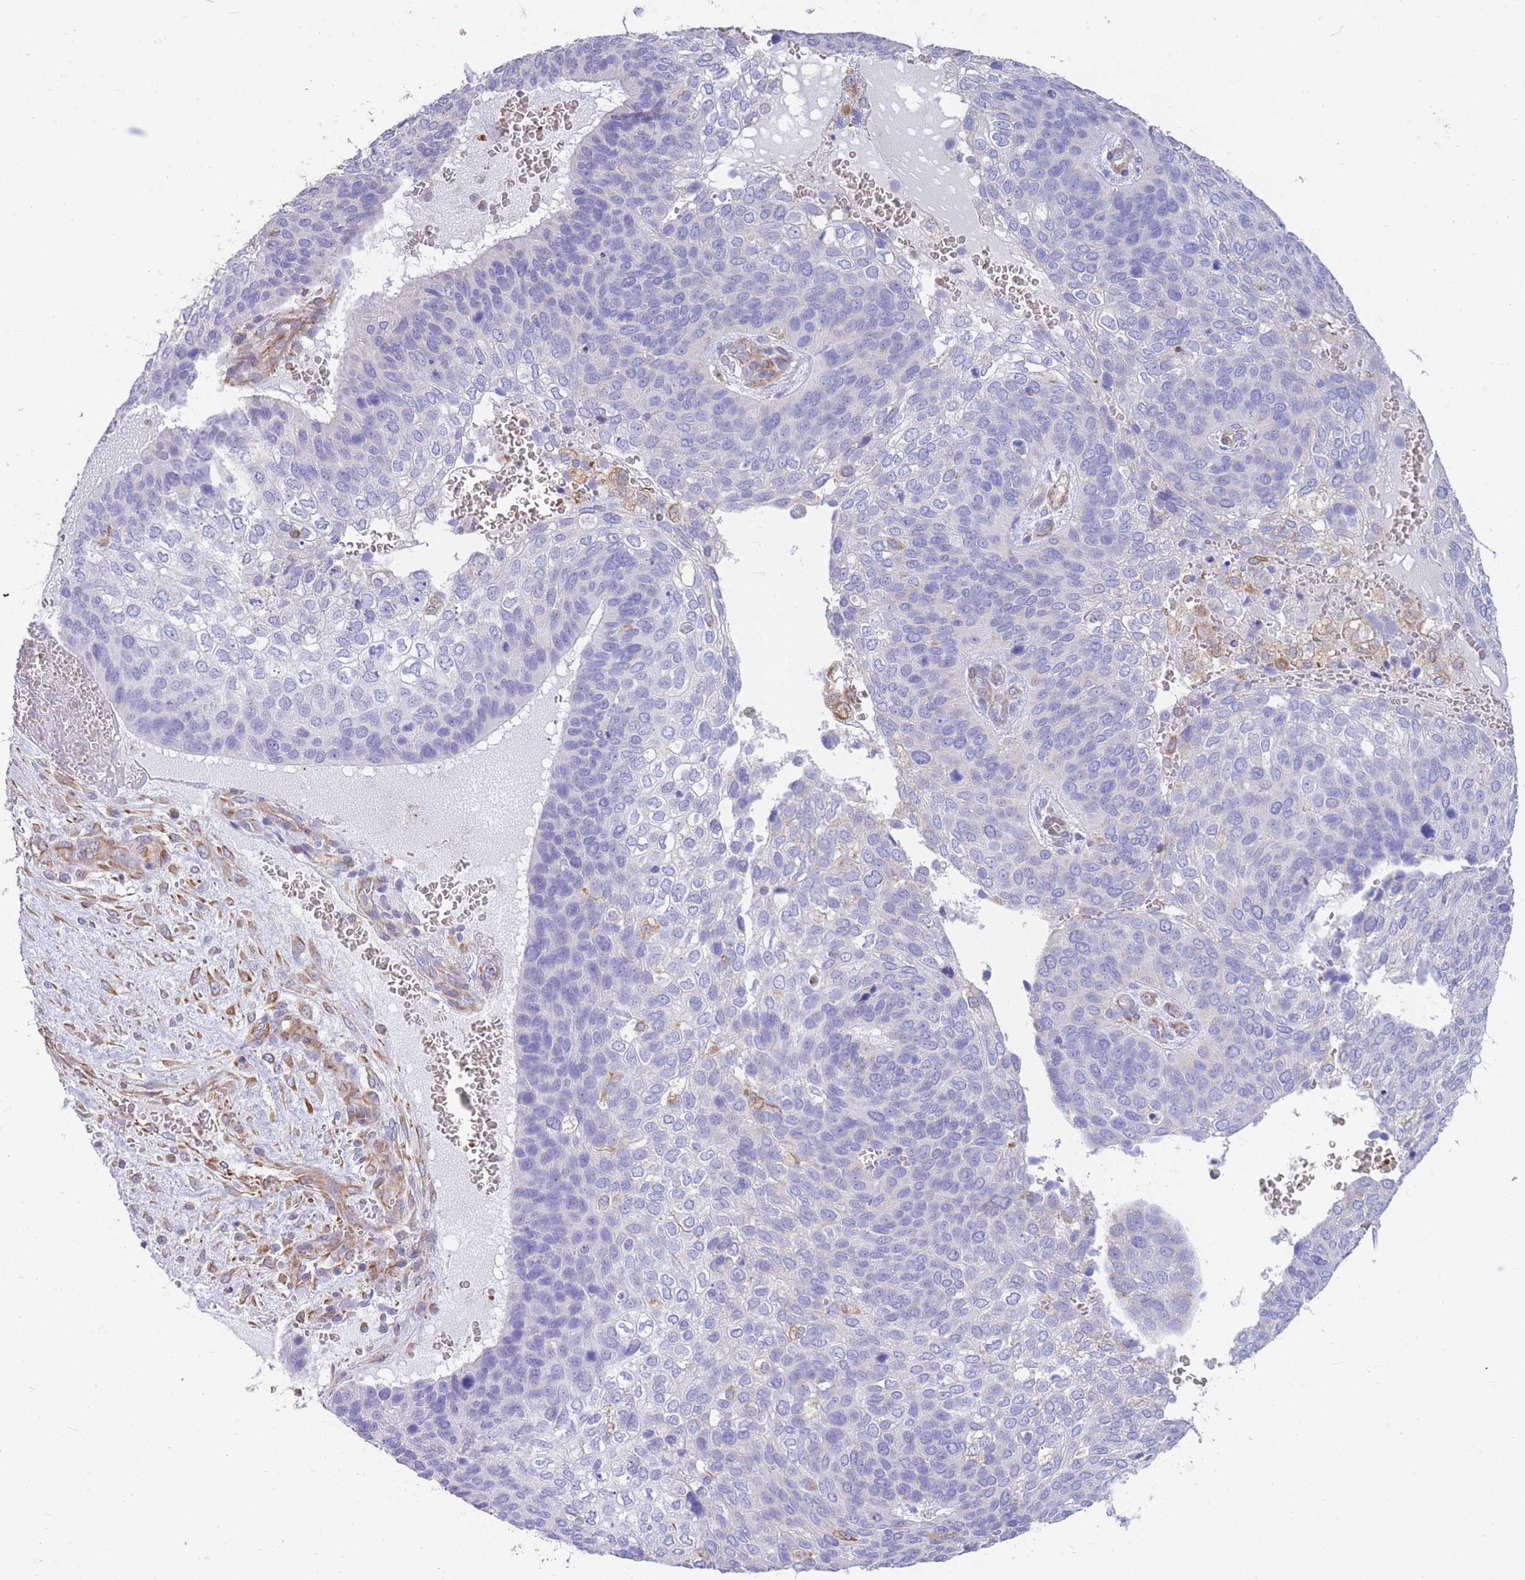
{"staining": {"intensity": "negative", "quantity": "none", "location": "none"}, "tissue": "skin cancer", "cell_type": "Tumor cells", "image_type": "cancer", "snomed": [{"axis": "morphology", "description": "Basal cell carcinoma"}, {"axis": "topography", "description": "Skin"}], "caption": "The immunohistochemistry (IHC) image has no significant staining in tumor cells of skin cancer tissue.", "gene": "ANKRD53", "patient": {"sex": "female", "age": 74}}